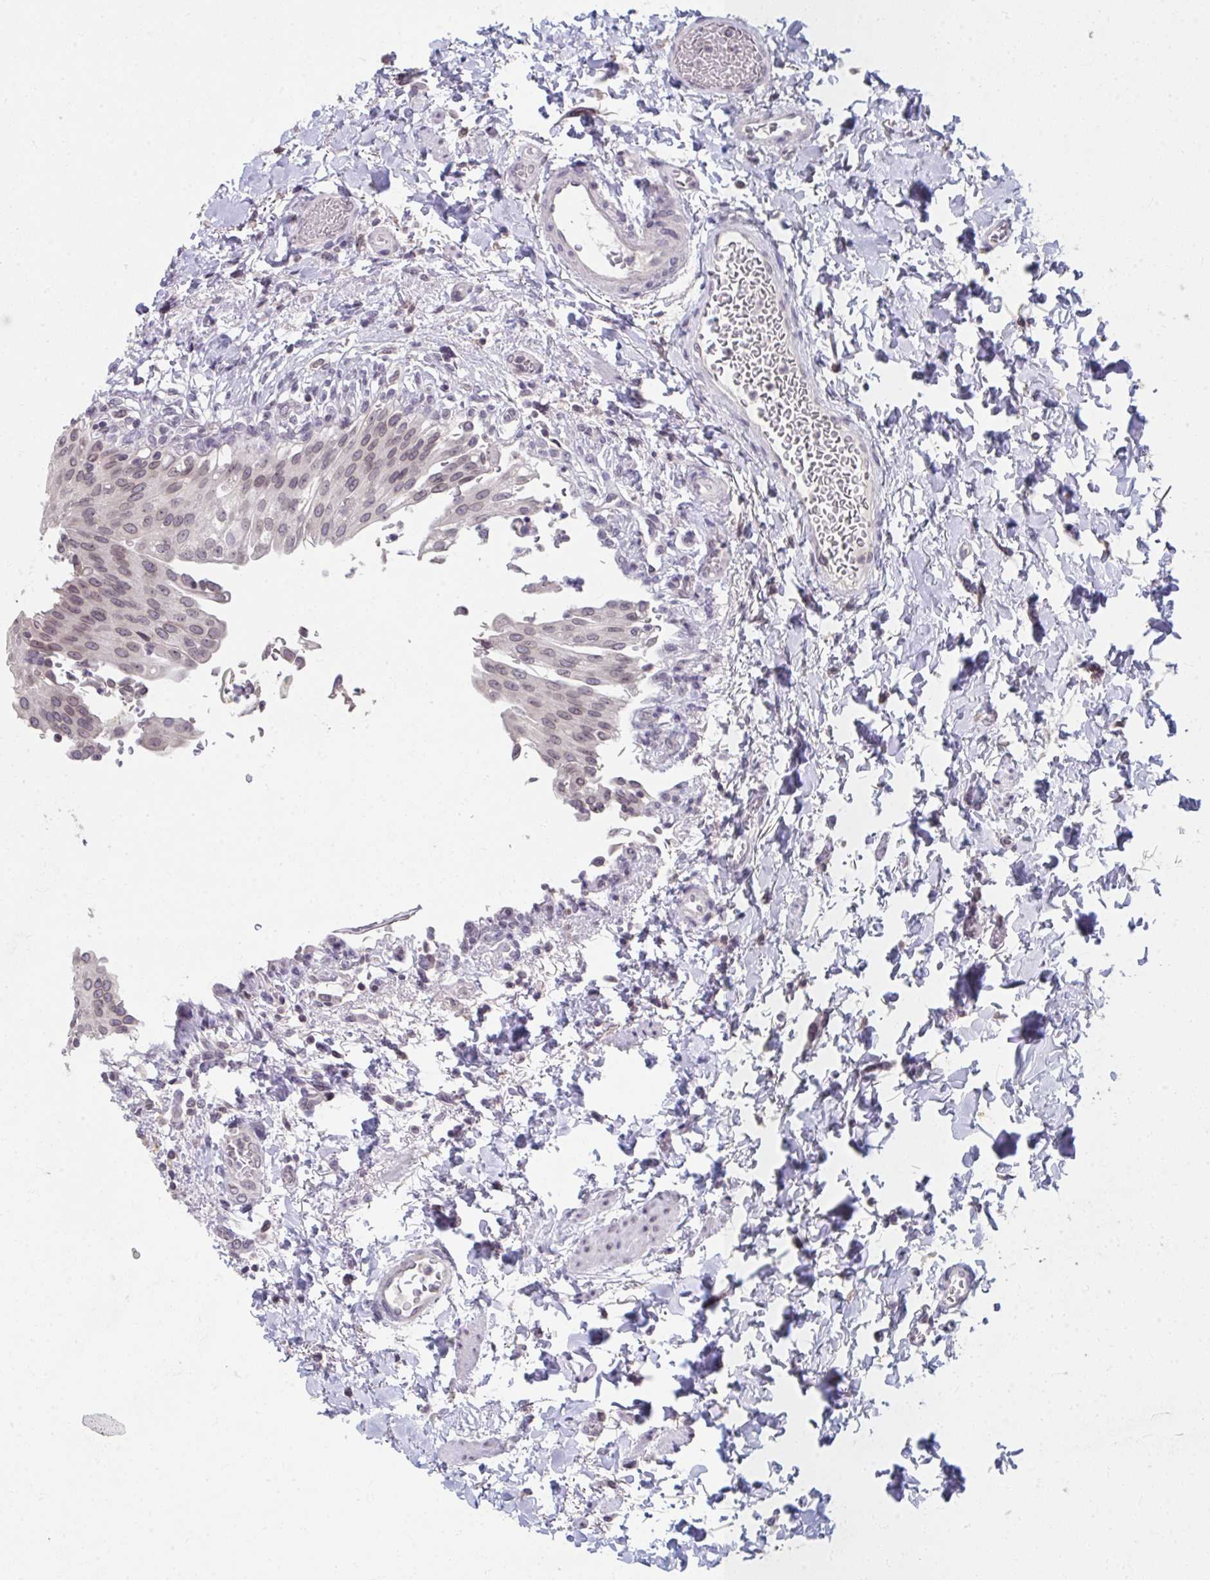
{"staining": {"intensity": "moderate", "quantity": ">75%", "location": "nuclear"}, "tissue": "urinary bladder", "cell_type": "Urothelial cells", "image_type": "normal", "snomed": [{"axis": "morphology", "description": "Normal tissue, NOS"}, {"axis": "topography", "description": "Urinary bladder"}, {"axis": "topography", "description": "Peripheral nerve tissue"}], "caption": "Unremarkable urinary bladder was stained to show a protein in brown. There is medium levels of moderate nuclear staining in about >75% of urothelial cells. Nuclei are stained in blue.", "gene": "NUP133", "patient": {"sex": "female", "age": 60}}